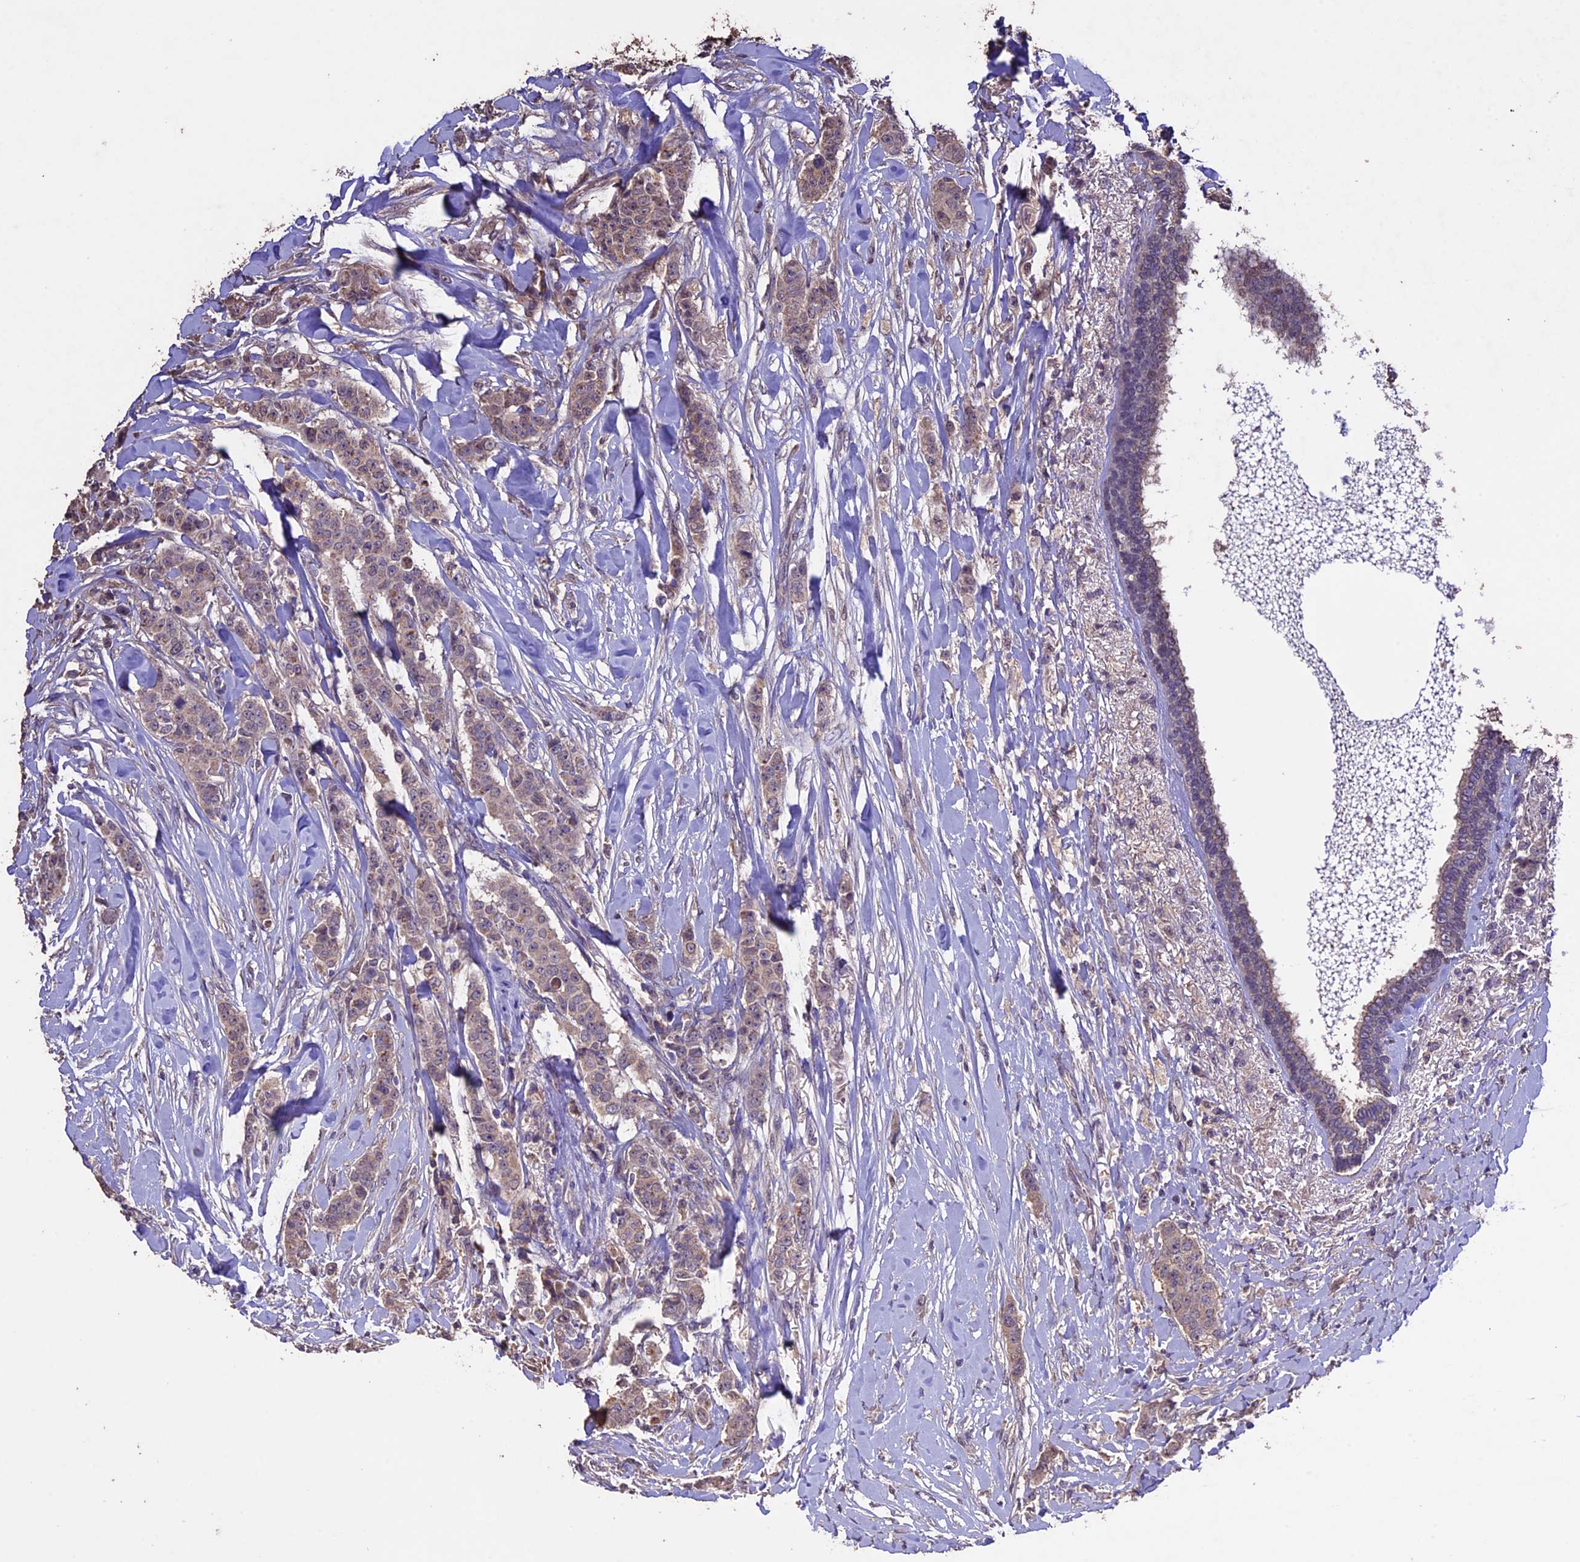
{"staining": {"intensity": "weak", "quantity": ">75%", "location": "cytoplasmic/membranous"}, "tissue": "breast cancer", "cell_type": "Tumor cells", "image_type": "cancer", "snomed": [{"axis": "morphology", "description": "Duct carcinoma"}, {"axis": "topography", "description": "Breast"}], "caption": "IHC staining of breast invasive ductal carcinoma, which exhibits low levels of weak cytoplasmic/membranous expression in approximately >75% of tumor cells indicating weak cytoplasmic/membranous protein expression. The staining was performed using DAB (brown) for protein detection and nuclei were counterstained in hematoxylin (blue).", "gene": "DIS3L", "patient": {"sex": "female", "age": 40}}